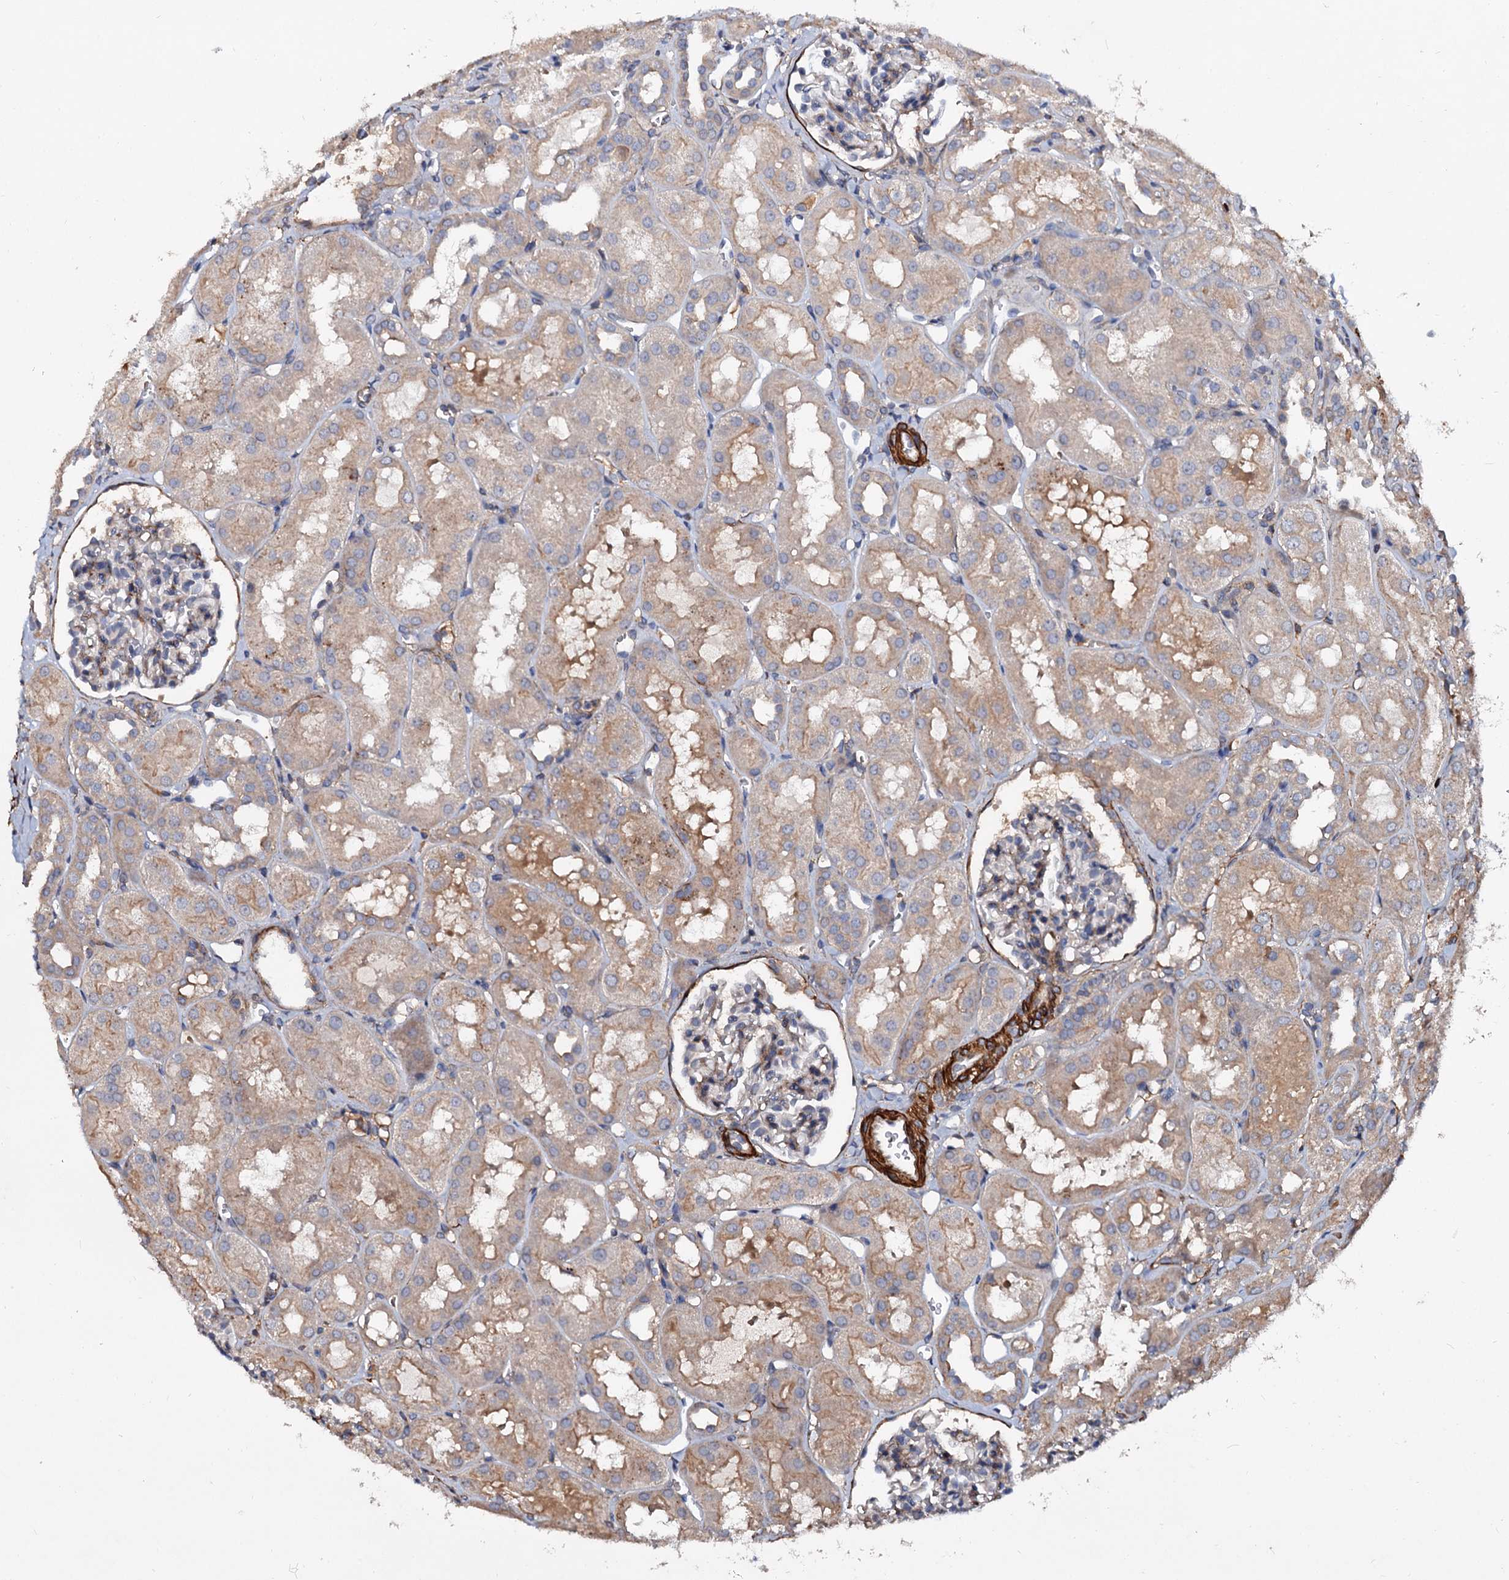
{"staining": {"intensity": "moderate", "quantity": "<25%", "location": "cytoplasmic/membranous"}, "tissue": "kidney", "cell_type": "Cells in glomeruli", "image_type": "normal", "snomed": [{"axis": "morphology", "description": "Normal tissue, NOS"}, {"axis": "topography", "description": "Kidney"}, {"axis": "topography", "description": "Urinary bladder"}], "caption": "Kidney stained with a brown dye shows moderate cytoplasmic/membranous positive expression in about <25% of cells in glomeruli.", "gene": "ISM2", "patient": {"sex": "male", "age": 16}}